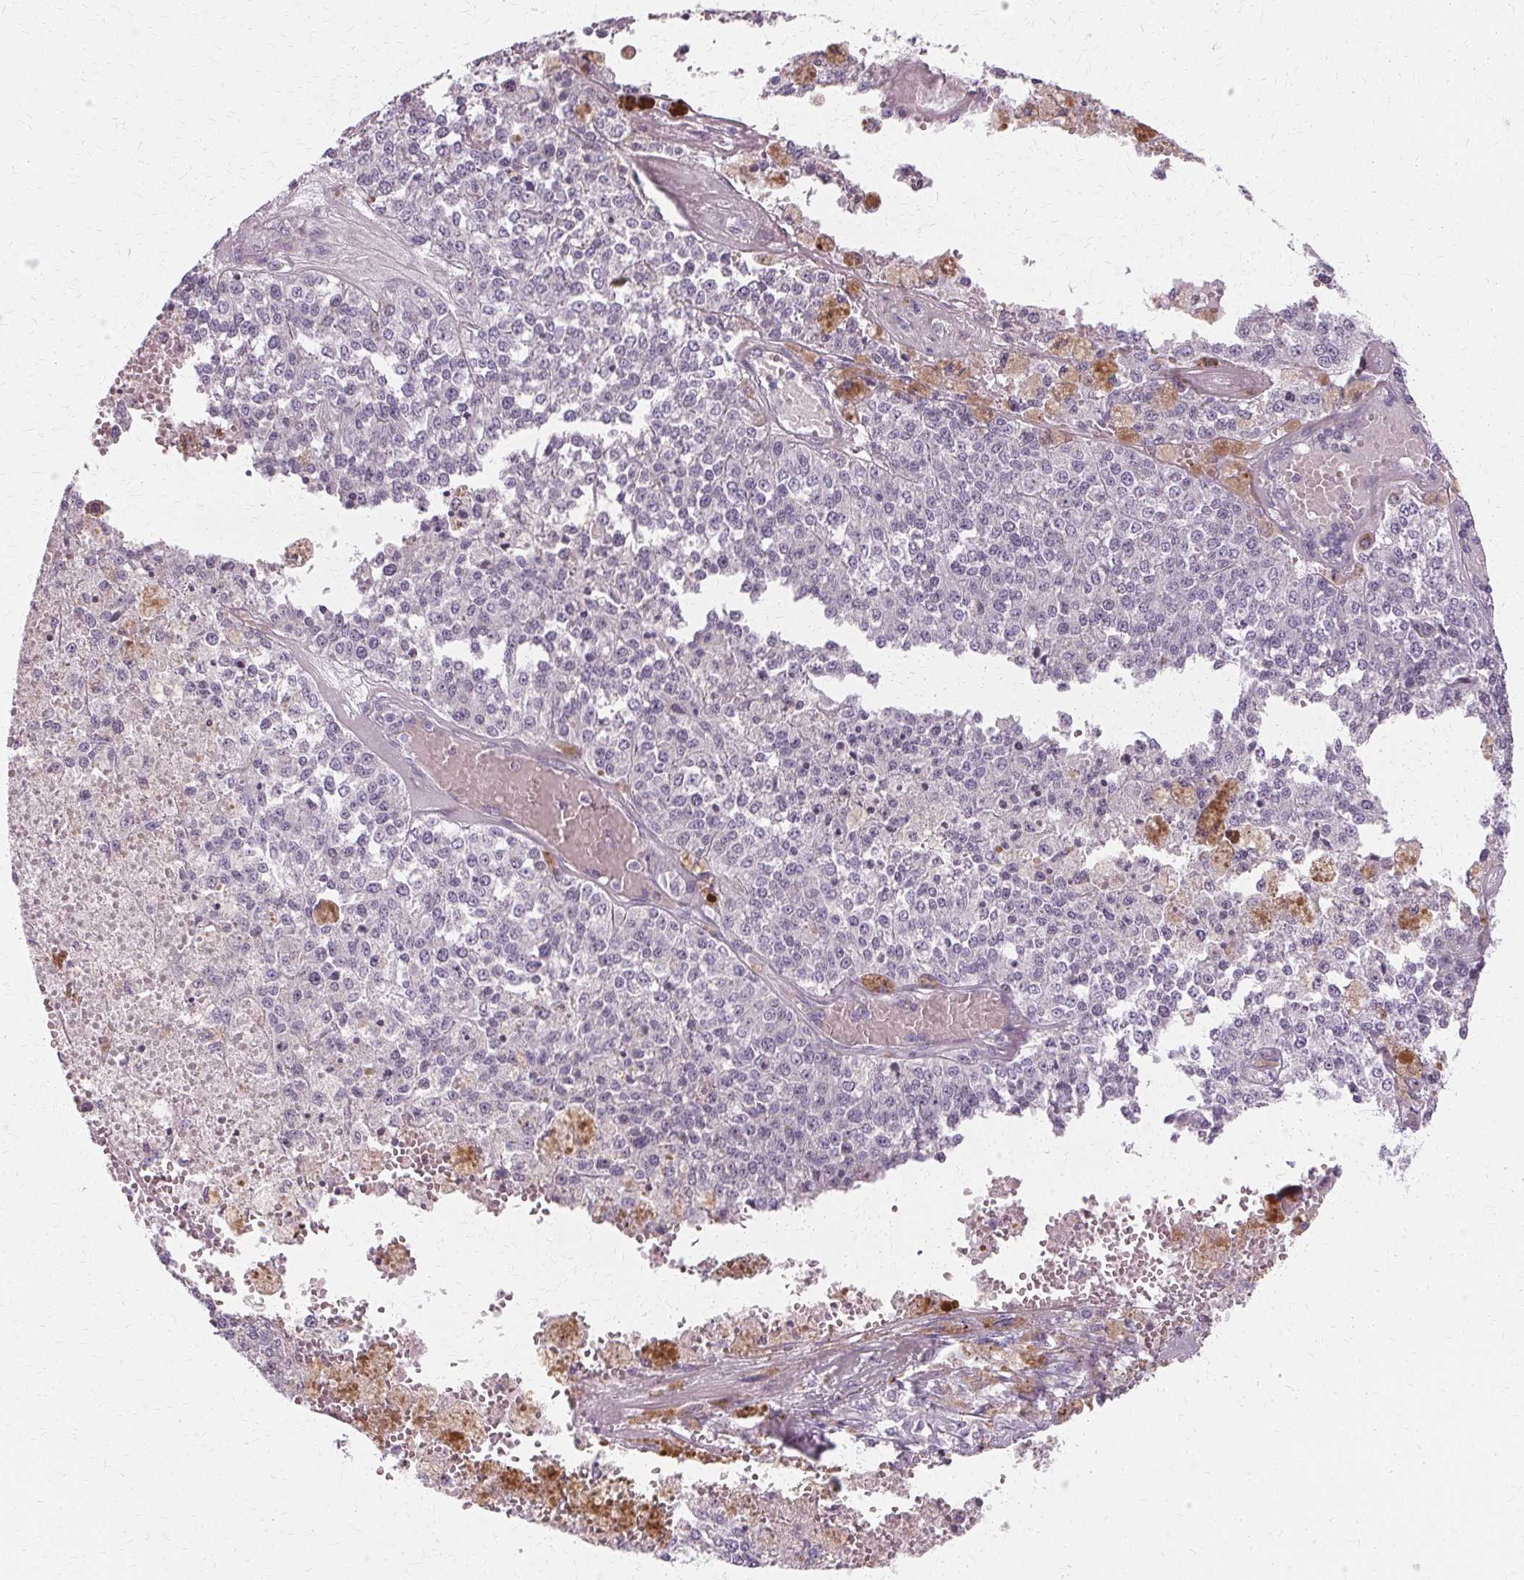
{"staining": {"intensity": "negative", "quantity": "none", "location": "none"}, "tissue": "melanoma", "cell_type": "Tumor cells", "image_type": "cancer", "snomed": [{"axis": "morphology", "description": "Malignant melanoma, Metastatic site"}, {"axis": "topography", "description": "Lymph node"}], "caption": "This histopathology image is of malignant melanoma (metastatic site) stained with immunohistochemistry (IHC) to label a protein in brown with the nuclei are counter-stained blue. There is no positivity in tumor cells.", "gene": "FCRL3", "patient": {"sex": "female", "age": 64}}